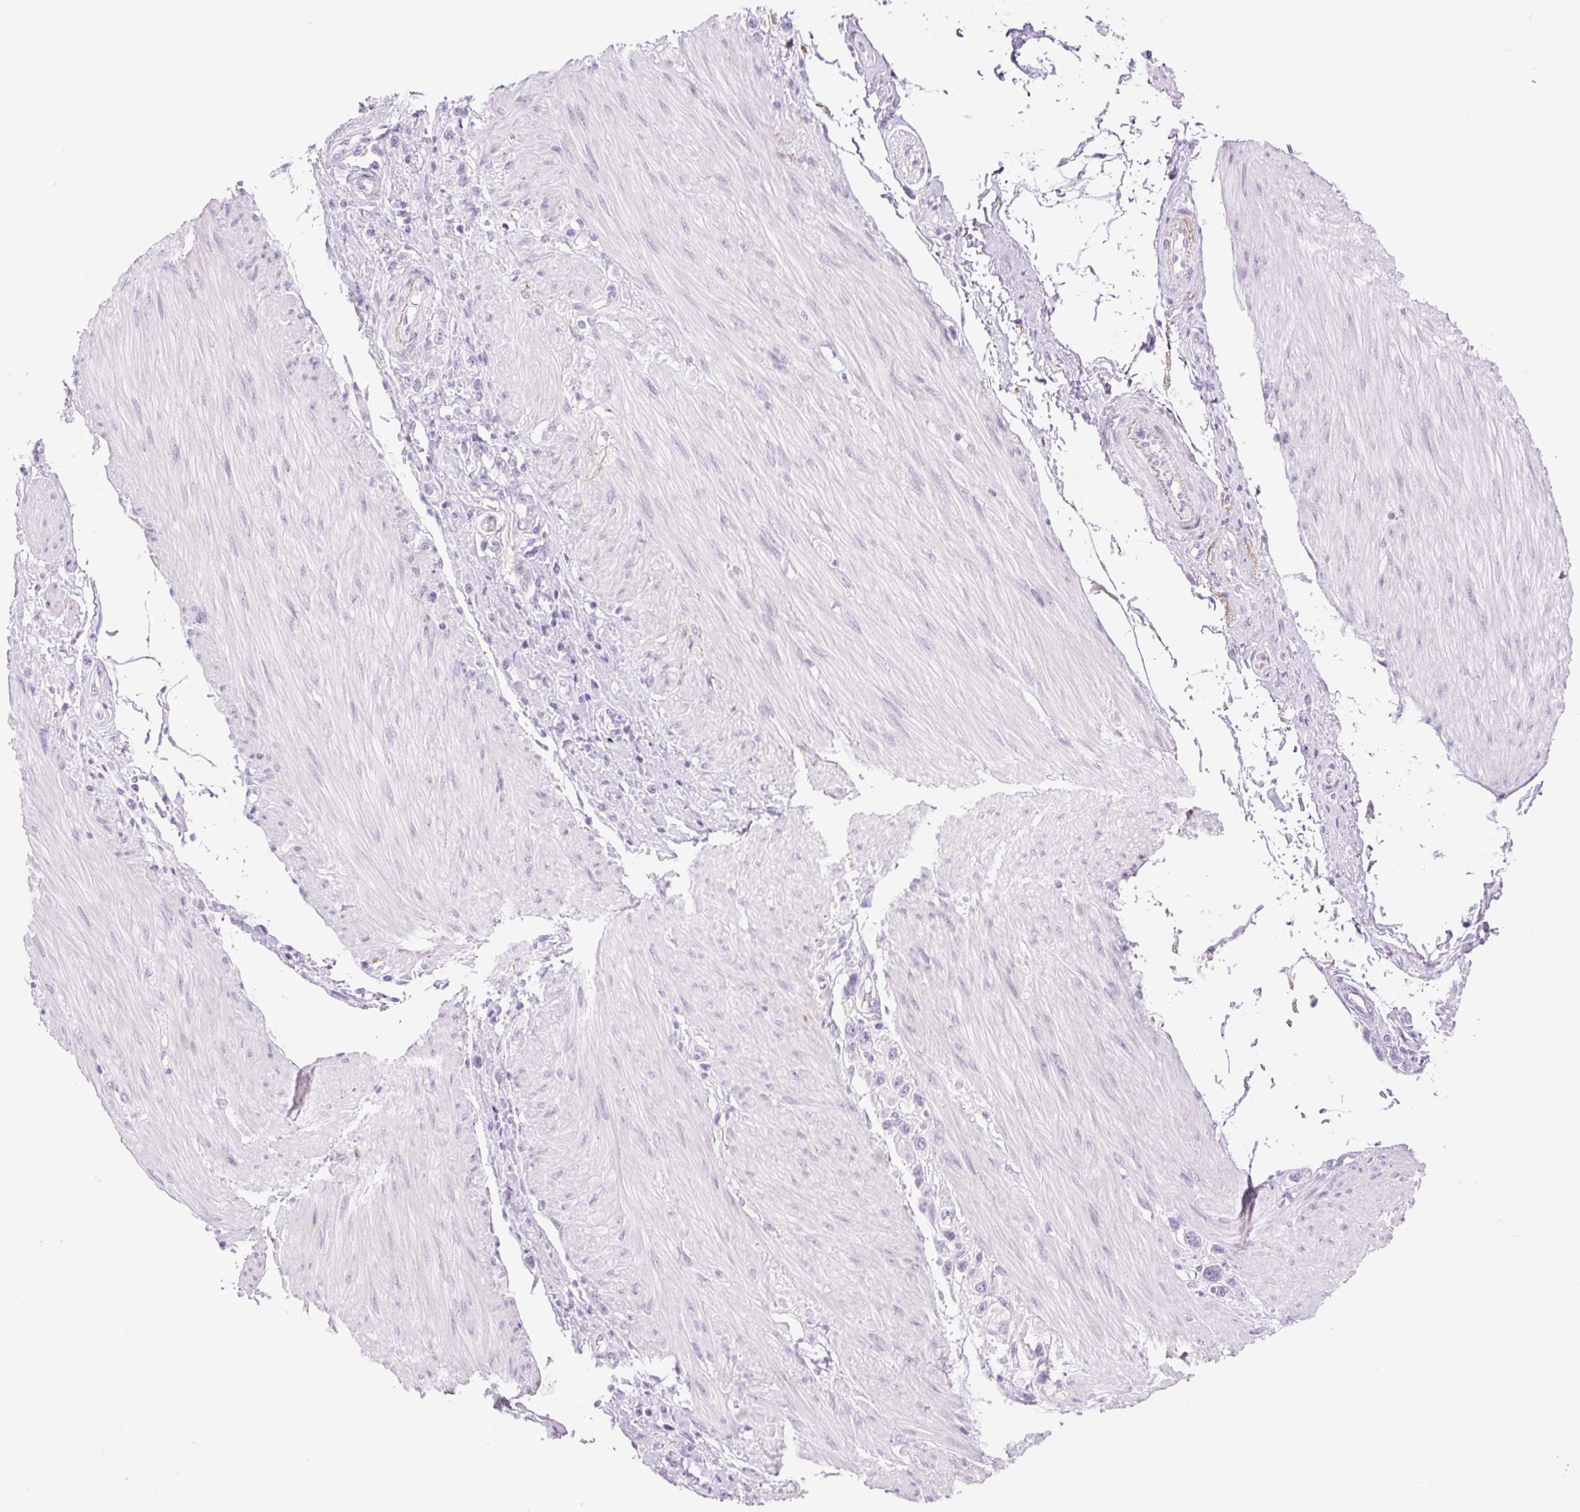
{"staining": {"intensity": "negative", "quantity": "none", "location": "none"}, "tissue": "stomach cancer", "cell_type": "Tumor cells", "image_type": "cancer", "snomed": [{"axis": "morphology", "description": "Adenocarcinoma, NOS"}, {"axis": "topography", "description": "Stomach"}], "caption": "Protein analysis of stomach cancer (adenocarcinoma) displays no significant expression in tumor cells. (Brightfield microscopy of DAB (3,3'-diaminobenzidine) immunohistochemistry (IHC) at high magnification).", "gene": "SP140L", "patient": {"sex": "female", "age": 65}}